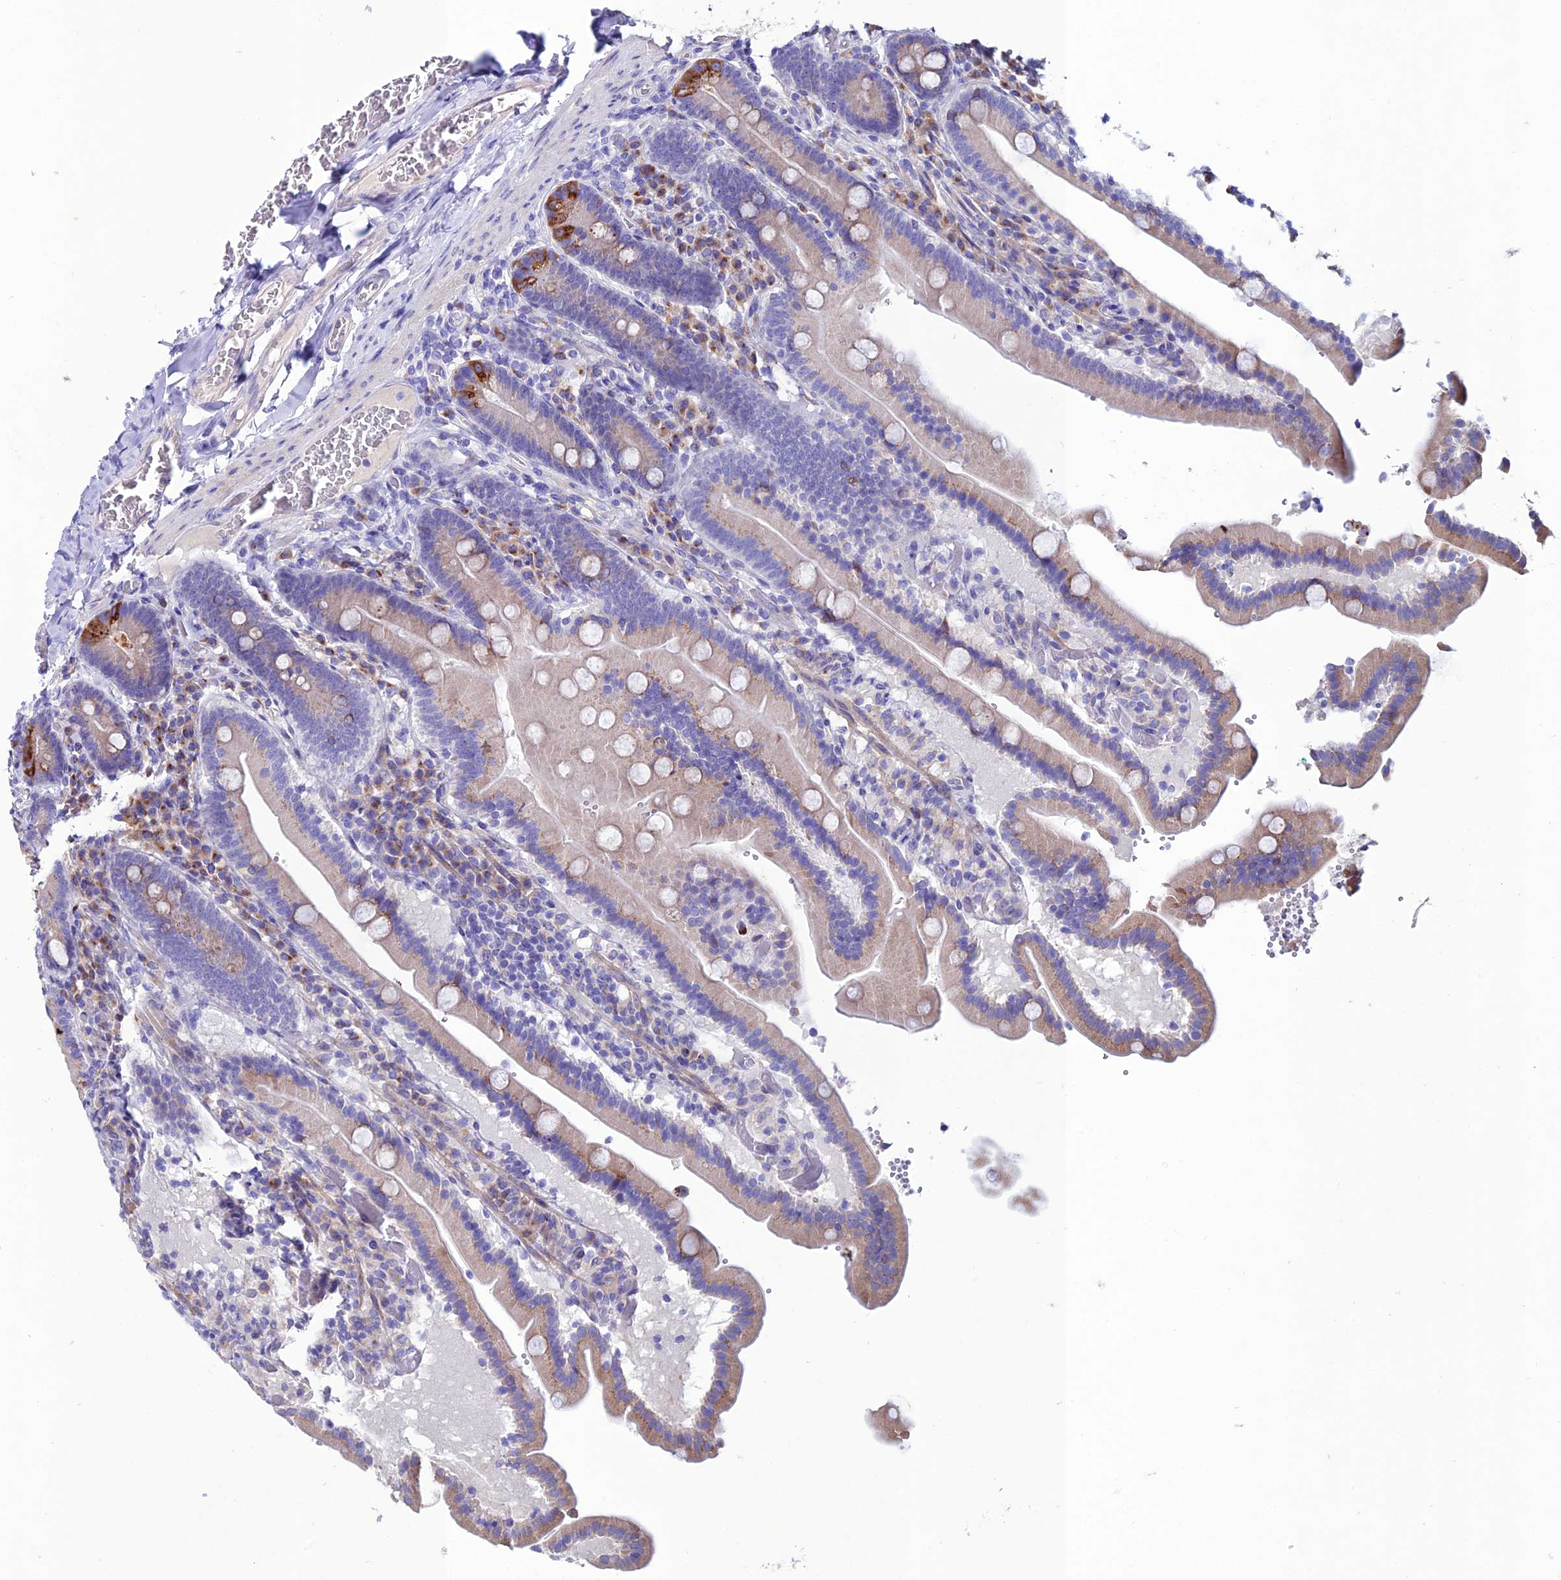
{"staining": {"intensity": "strong", "quantity": "<25%", "location": "cytoplasmic/membranous"}, "tissue": "duodenum", "cell_type": "Glandular cells", "image_type": "normal", "snomed": [{"axis": "morphology", "description": "Normal tissue, NOS"}, {"axis": "topography", "description": "Duodenum"}], "caption": "This histopathology image shows benign duodenum stained with IHC to label a protein in brown. The cytoplasmic/membranous of glandular cells show strong positivity for the protein. Nuclei are counter-stained blue.", "gene": "OR51Q1", "patient": {"sex": "female", "age": 62}}